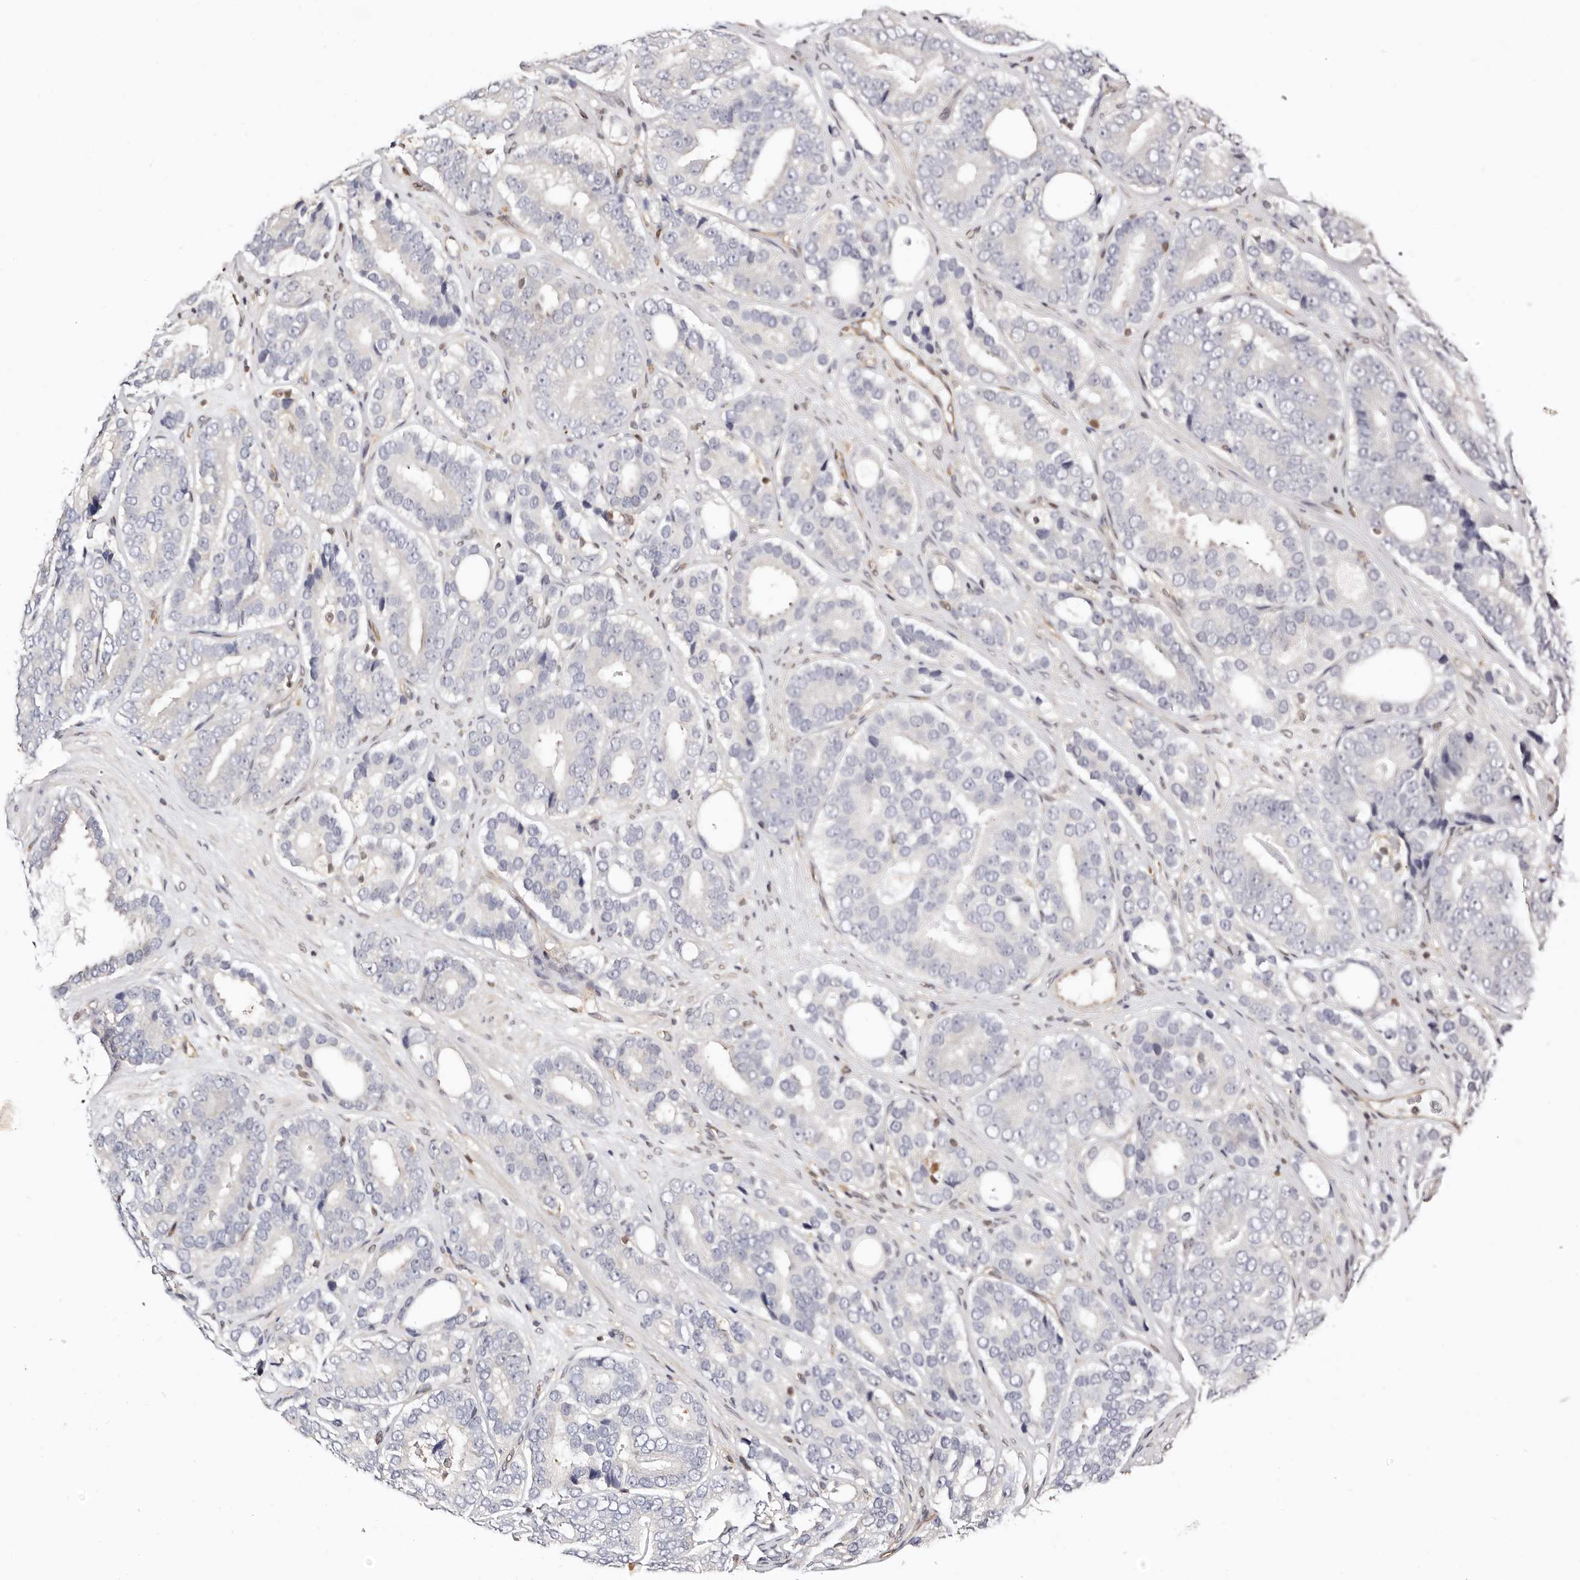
{"staining": {"intensity": "weak", "quantity": "<25%", "location": "cytoplasmic/membranous"}, "tissue": "prostate cancer", "cell_type": "Tumor cells", "image_type": "cancer", "snomed": [{"axis": "morphology", "description": "Adenocarcinoma, High grade"}, {"axis": "topography", "description": "Prostate"}], "caption": "Protein analysis of high-grade adenocarcinoma (prostate) displays no significant expression in tumor cells.", "gene": "STAT5A", "patient": {"sex": "male", "age": 56}}